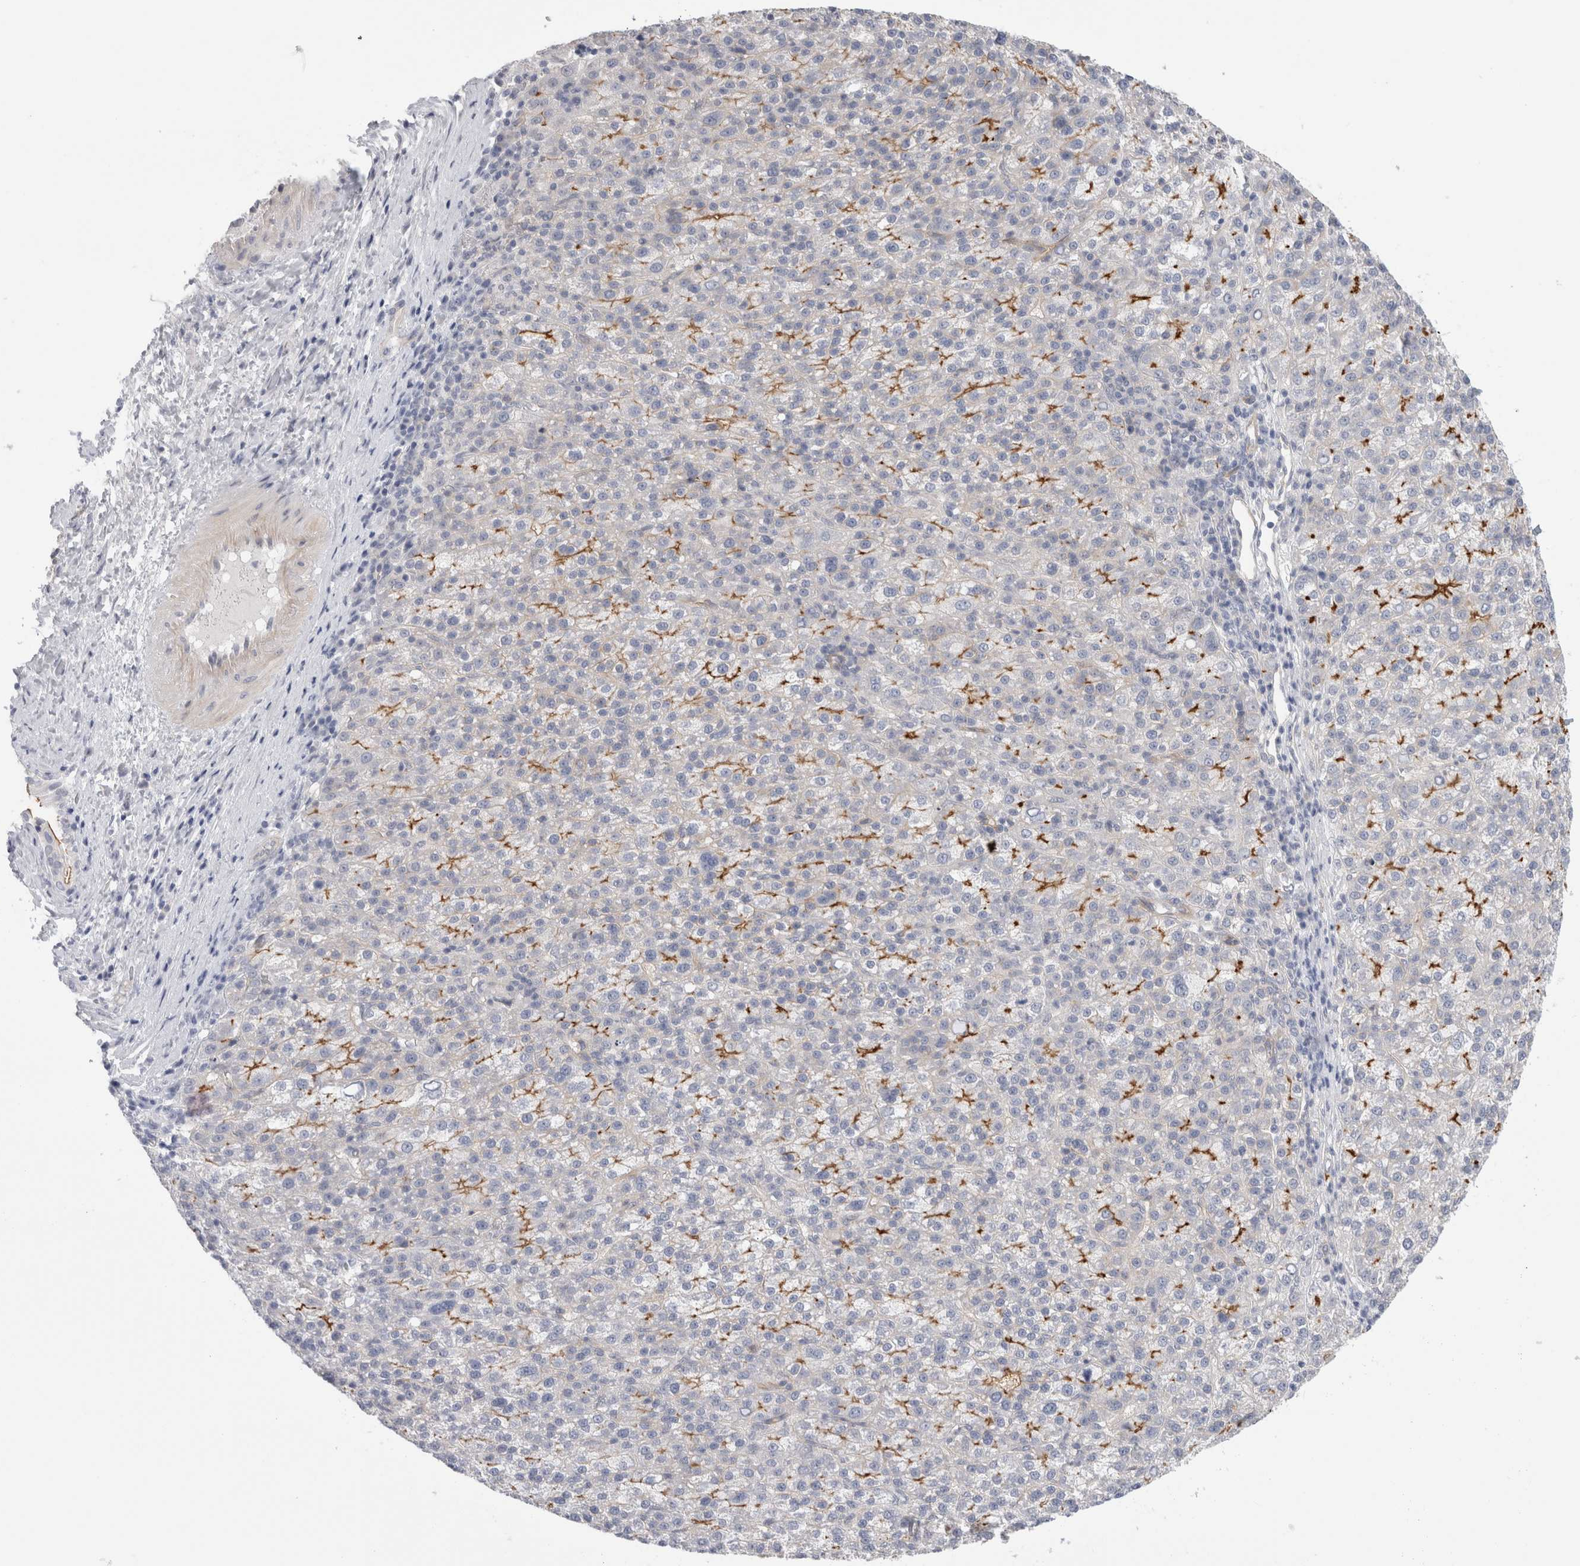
{"staining": {"intensity": "moderate", "quantity": "<25%", "location": "cytoplasmic/membranous"}, "tissue": "liver cancer", "cell_type": "Tumor cells", "image_type": "cancer", "snomed": [{"axis": "morphology", "description": "Carcinoma, Hepatocellular, NOS"}, {"axis": "topography", "description": "Liver"}], "caption": "A brown stain highlights moderate cytoplasmic/membranous expression of a protein in liver cancer tumor cells. The protein of interest is shown in brown color, while the nuclei are stained blue.", "gene": "VANGL1", "patient": {"sex": "female", "age": 58}}